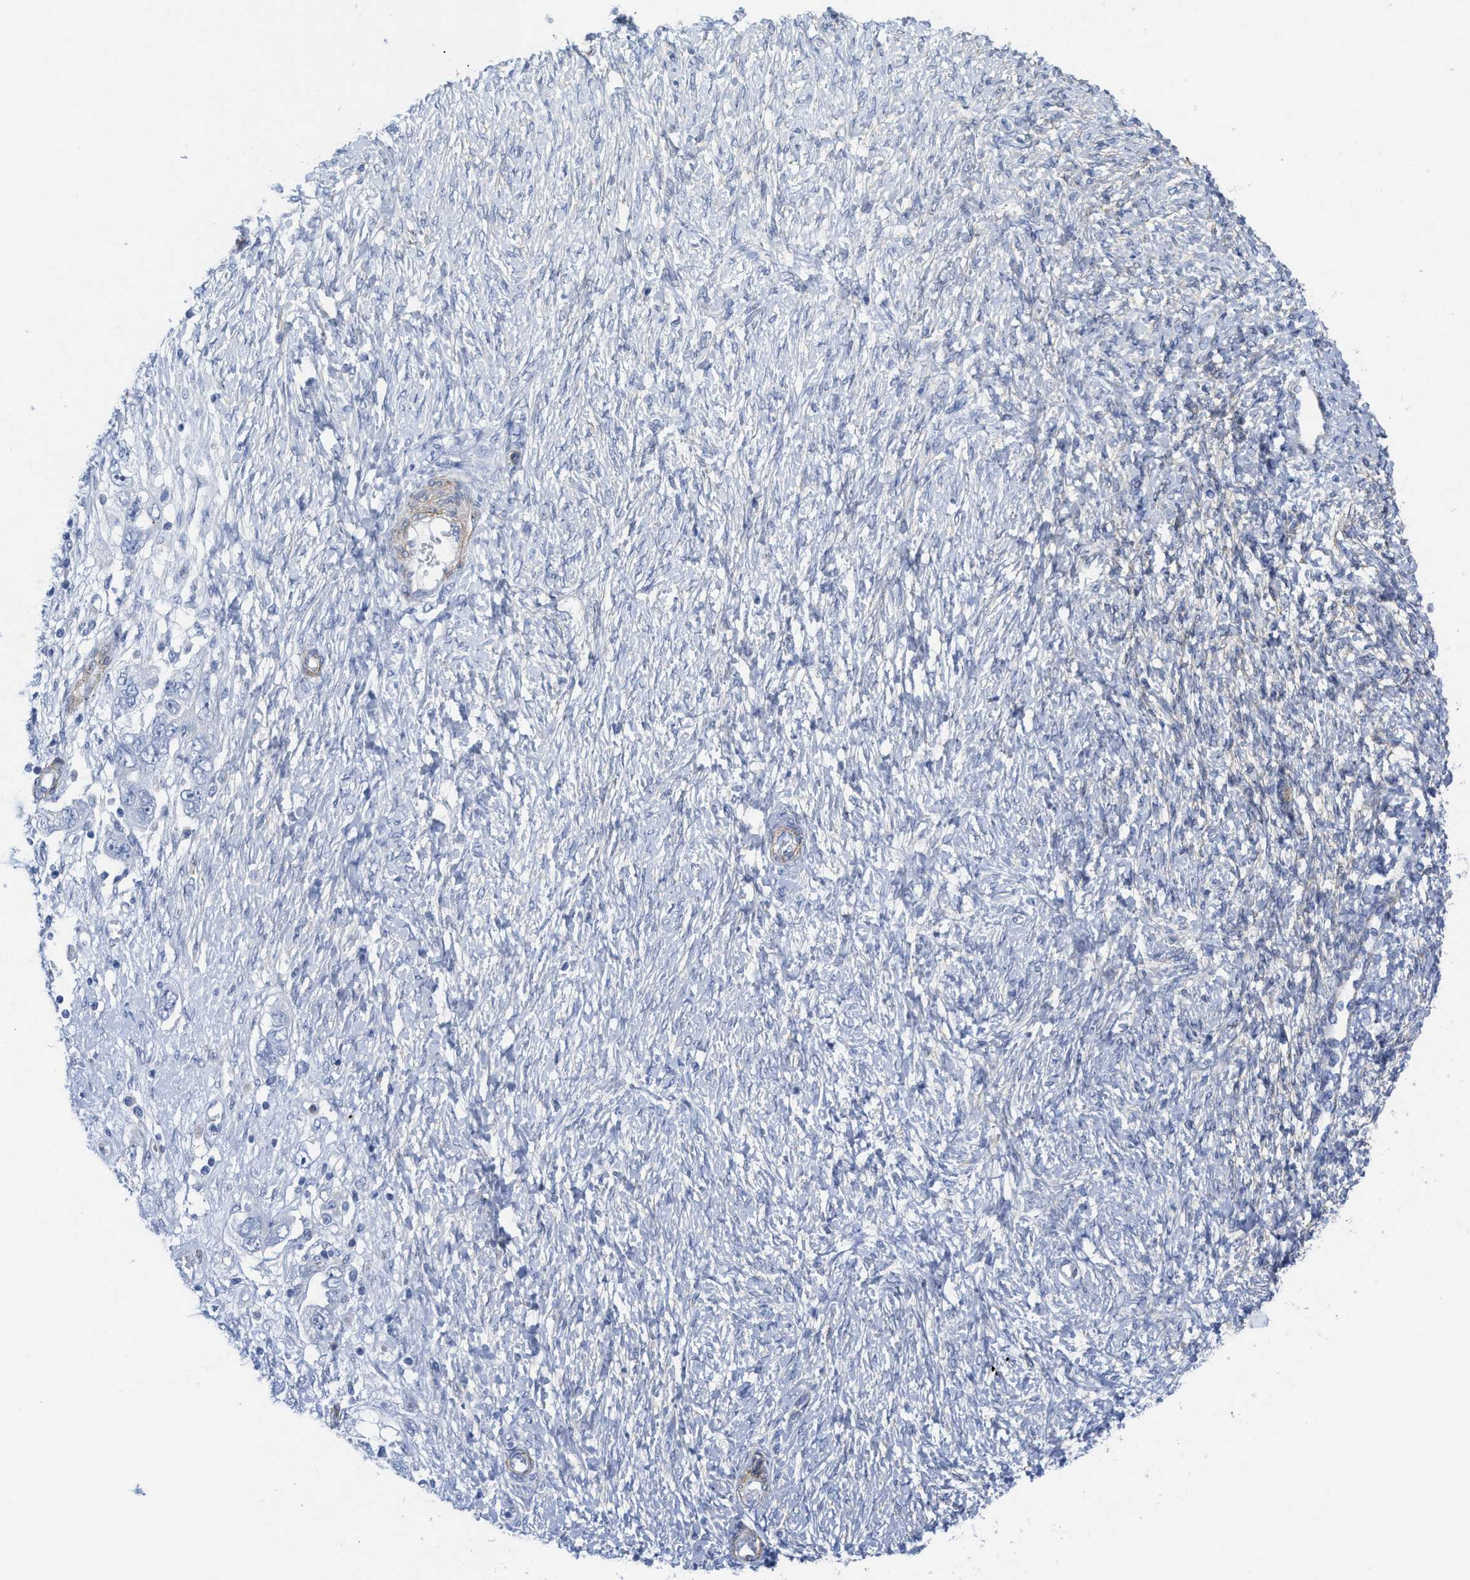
{"staining": {"intensity": "negative", "quantity": "none", "location": "none"}, "tissue": "ovarian cancer", "cell_type": "Tumor cells", "image_type": "cancer", "snomed": [{"axis": "morphology", "description": "Carcinoma, NOS"}, {"axis": "morphology", "description": "Cystadenocarcinoma, serous, NOS"}, {"axis": "topography", "description": "Ovary"}], "caption": "Protein analysis of ovarian cancer (serous cystadenocarcinoma) reveals no significant staining in tumor cells.", "gene": "TUB", "patient": {"sex": "female", "age": 69}}